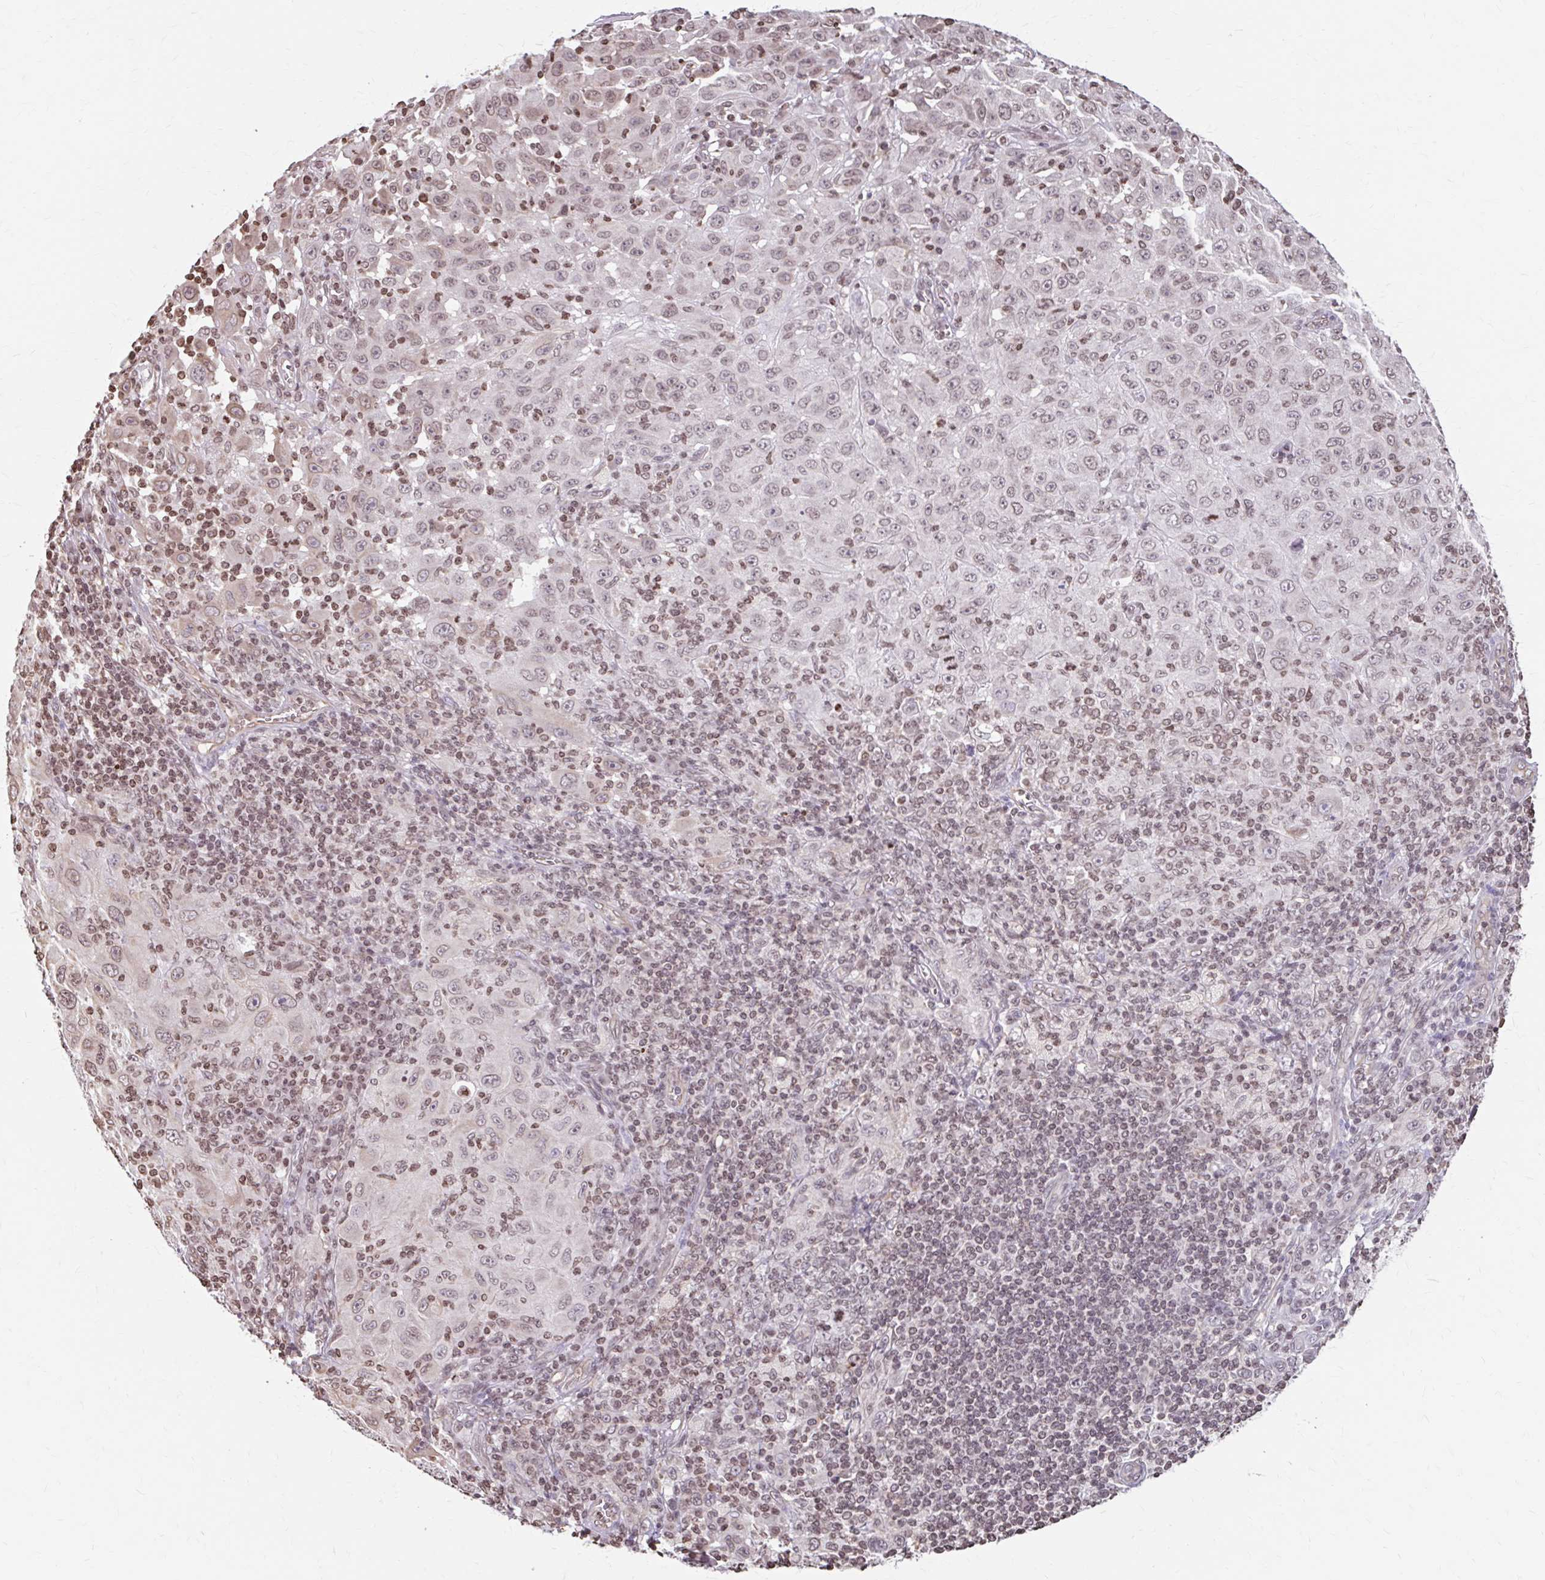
{"staining": {"intensity": "moderate", "quantity": "25%-75%", "location": "nuclear"}, "tissue": "melanoma", "cell_type": "Tumor cells", "image_type": "cancer", "snomed": [{"axis": "morphology", "description": "Malignant melanoma, NOS"}, {"axis": "topography", "description": "Skin"}], "caption": "Malignant melanoma tissue displays moderate nuclear positivity in approximately 25%-75% of tumor cells, visualized by immunohistochemistry.", "gene": "ORC3", "patient": {"sex": "female", "age": 91}}